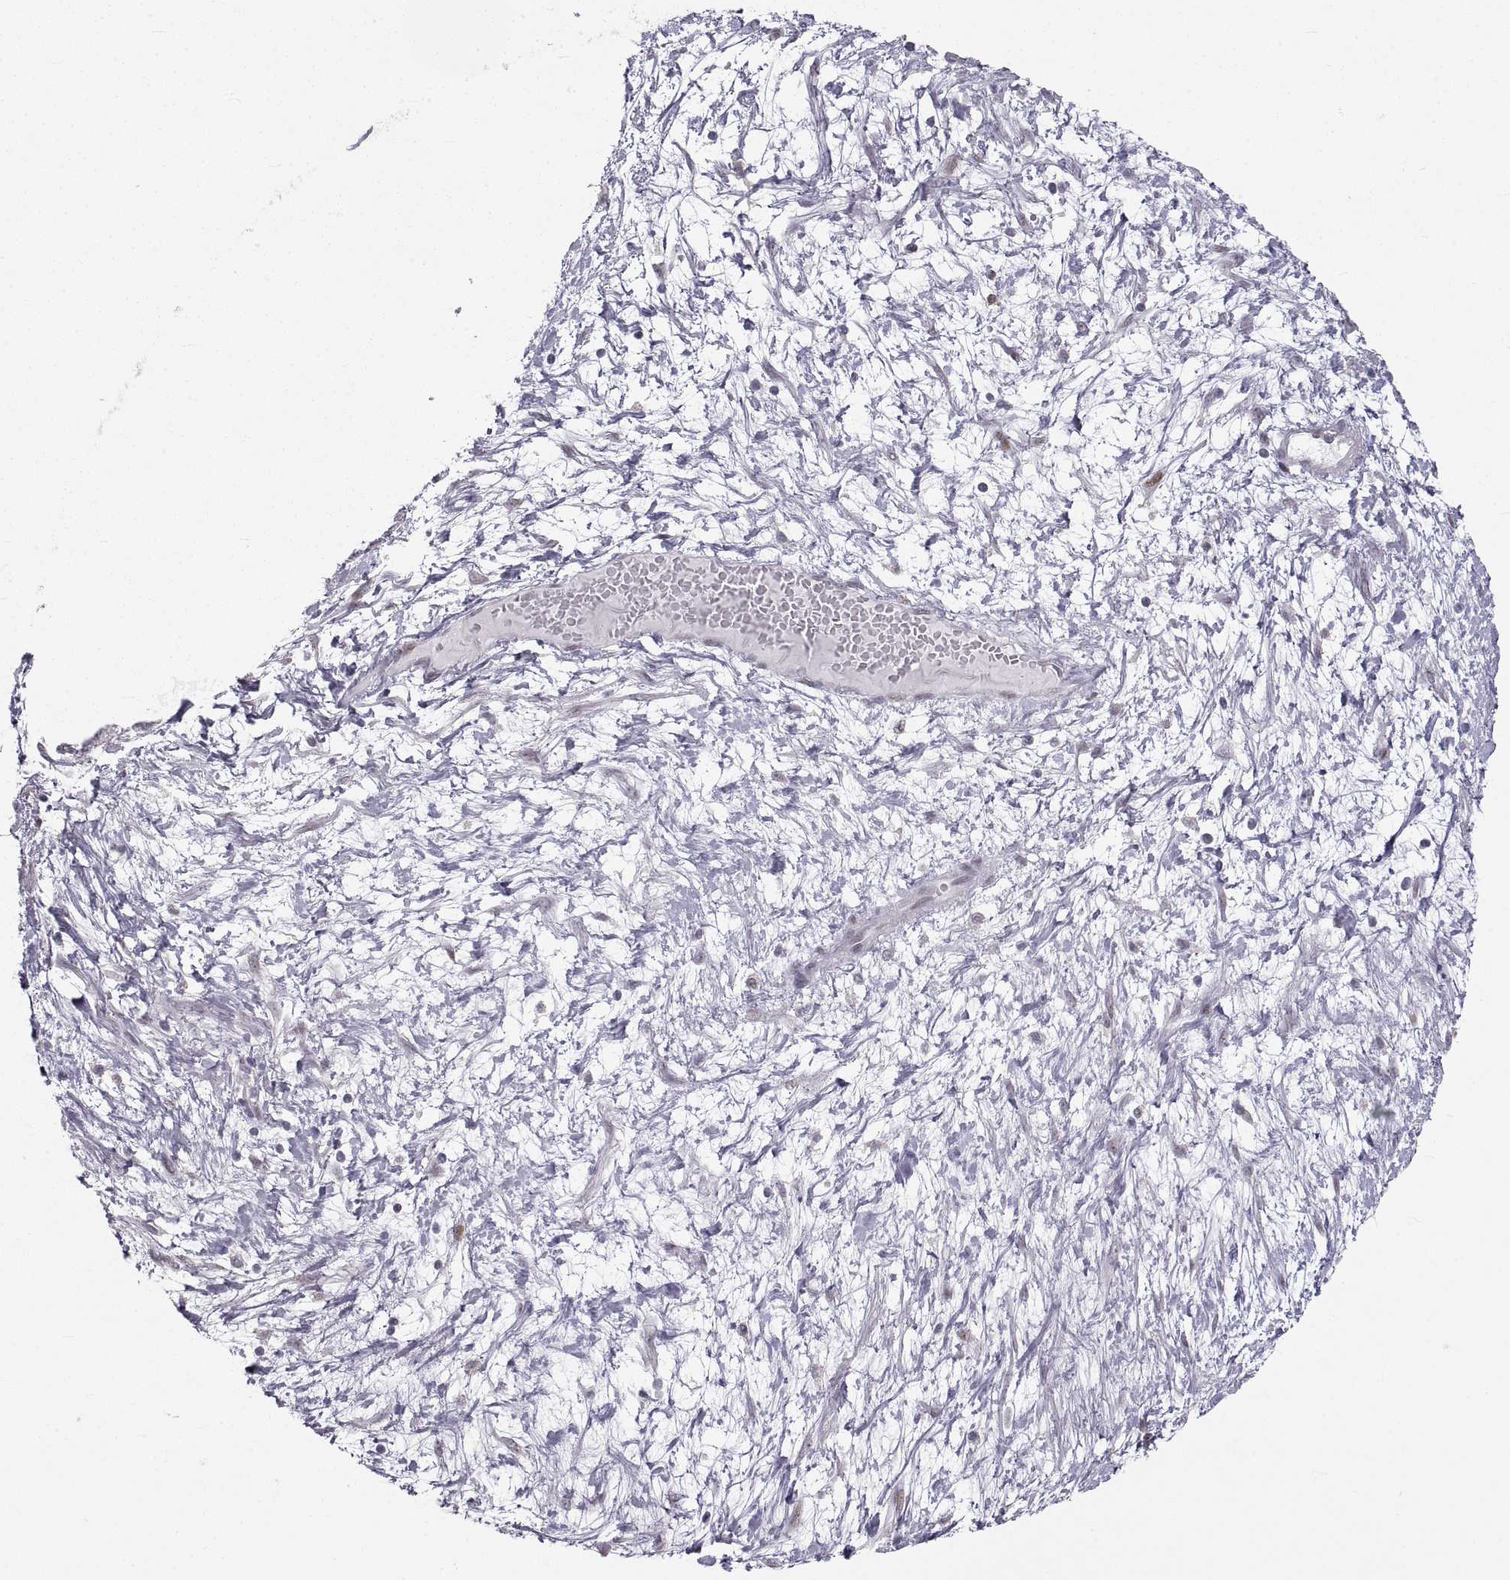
{"staining": {"intensity": "negative", "quantity": "none", "location": "none"}, "tissue": "ovarian cancer", "cell_type": "Tumor cells", "image_type": "cancer", "snomed": [{"axis": "morphology", "description": "Cystadenocarcinoma, serous, NOS"}, {"axis": "topography", "description": "Ovary"}], "caption": "High power microscopy histopathology image of an immunohistochemistry image of ovarian cancer, revealing no significant positivity in tumor cells.", "gene": "NANOS3", "patient": {"sex": "female", "age": 54}}